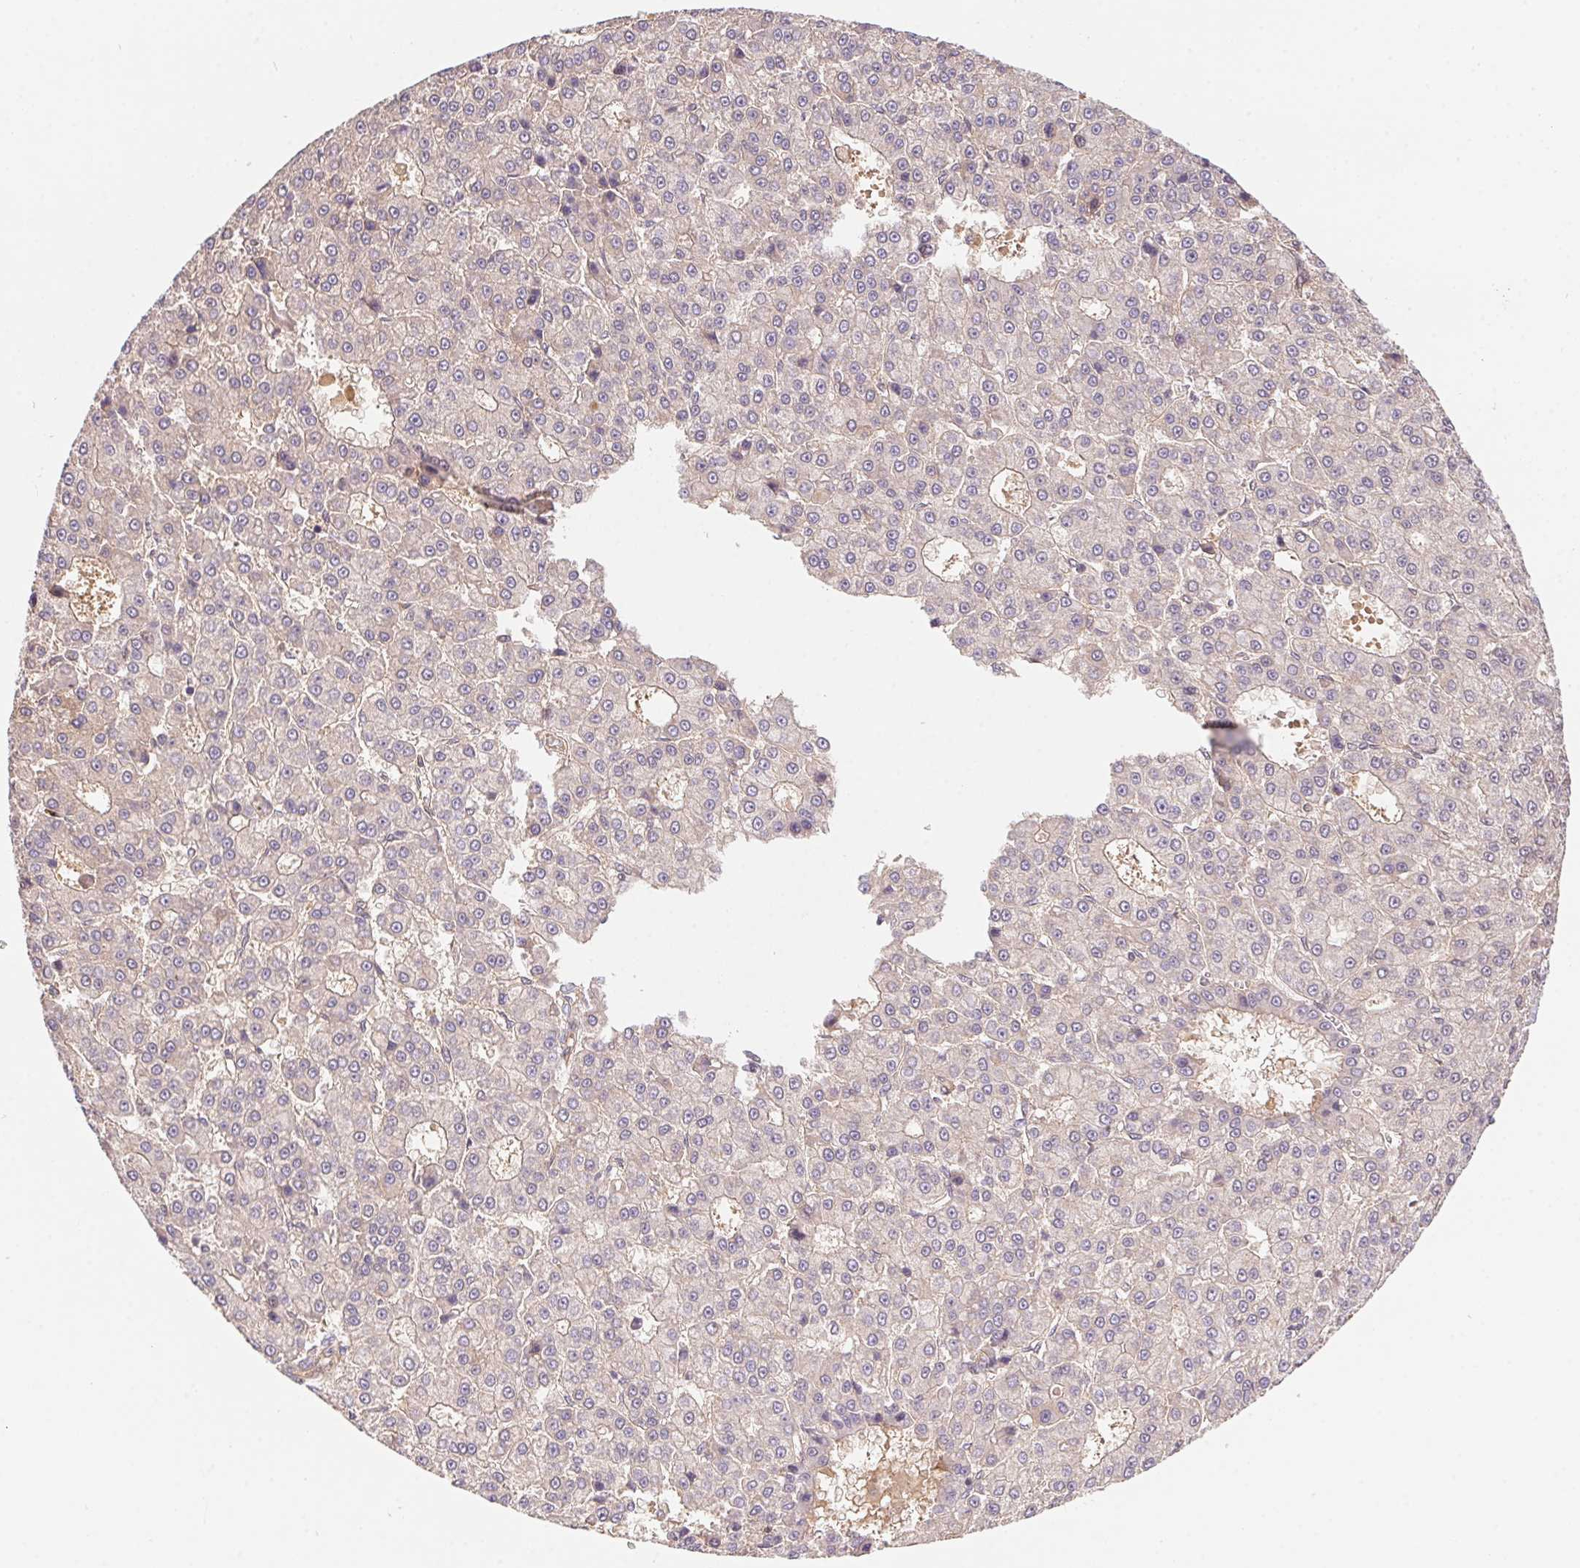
{"staining": {"intensity": "negative", "quantity": "none", "location": "none"}, "tissue": "liver cancer", "cell_type": "Tumor cells", "image_type": "cancer", "snomed": [{"axis": "morphology", "description": "Carcinoma, Hepatocellular, NOS"}, {"axis": "topography", "description": "Liver"}], "caption": "Immunohistochemical staining of hepatocellular carcinoma (liver) reveals no significant positivity in tumor cells.", "gene": "SLC52A2", "patient": {"sex": "male", "age": 70}}